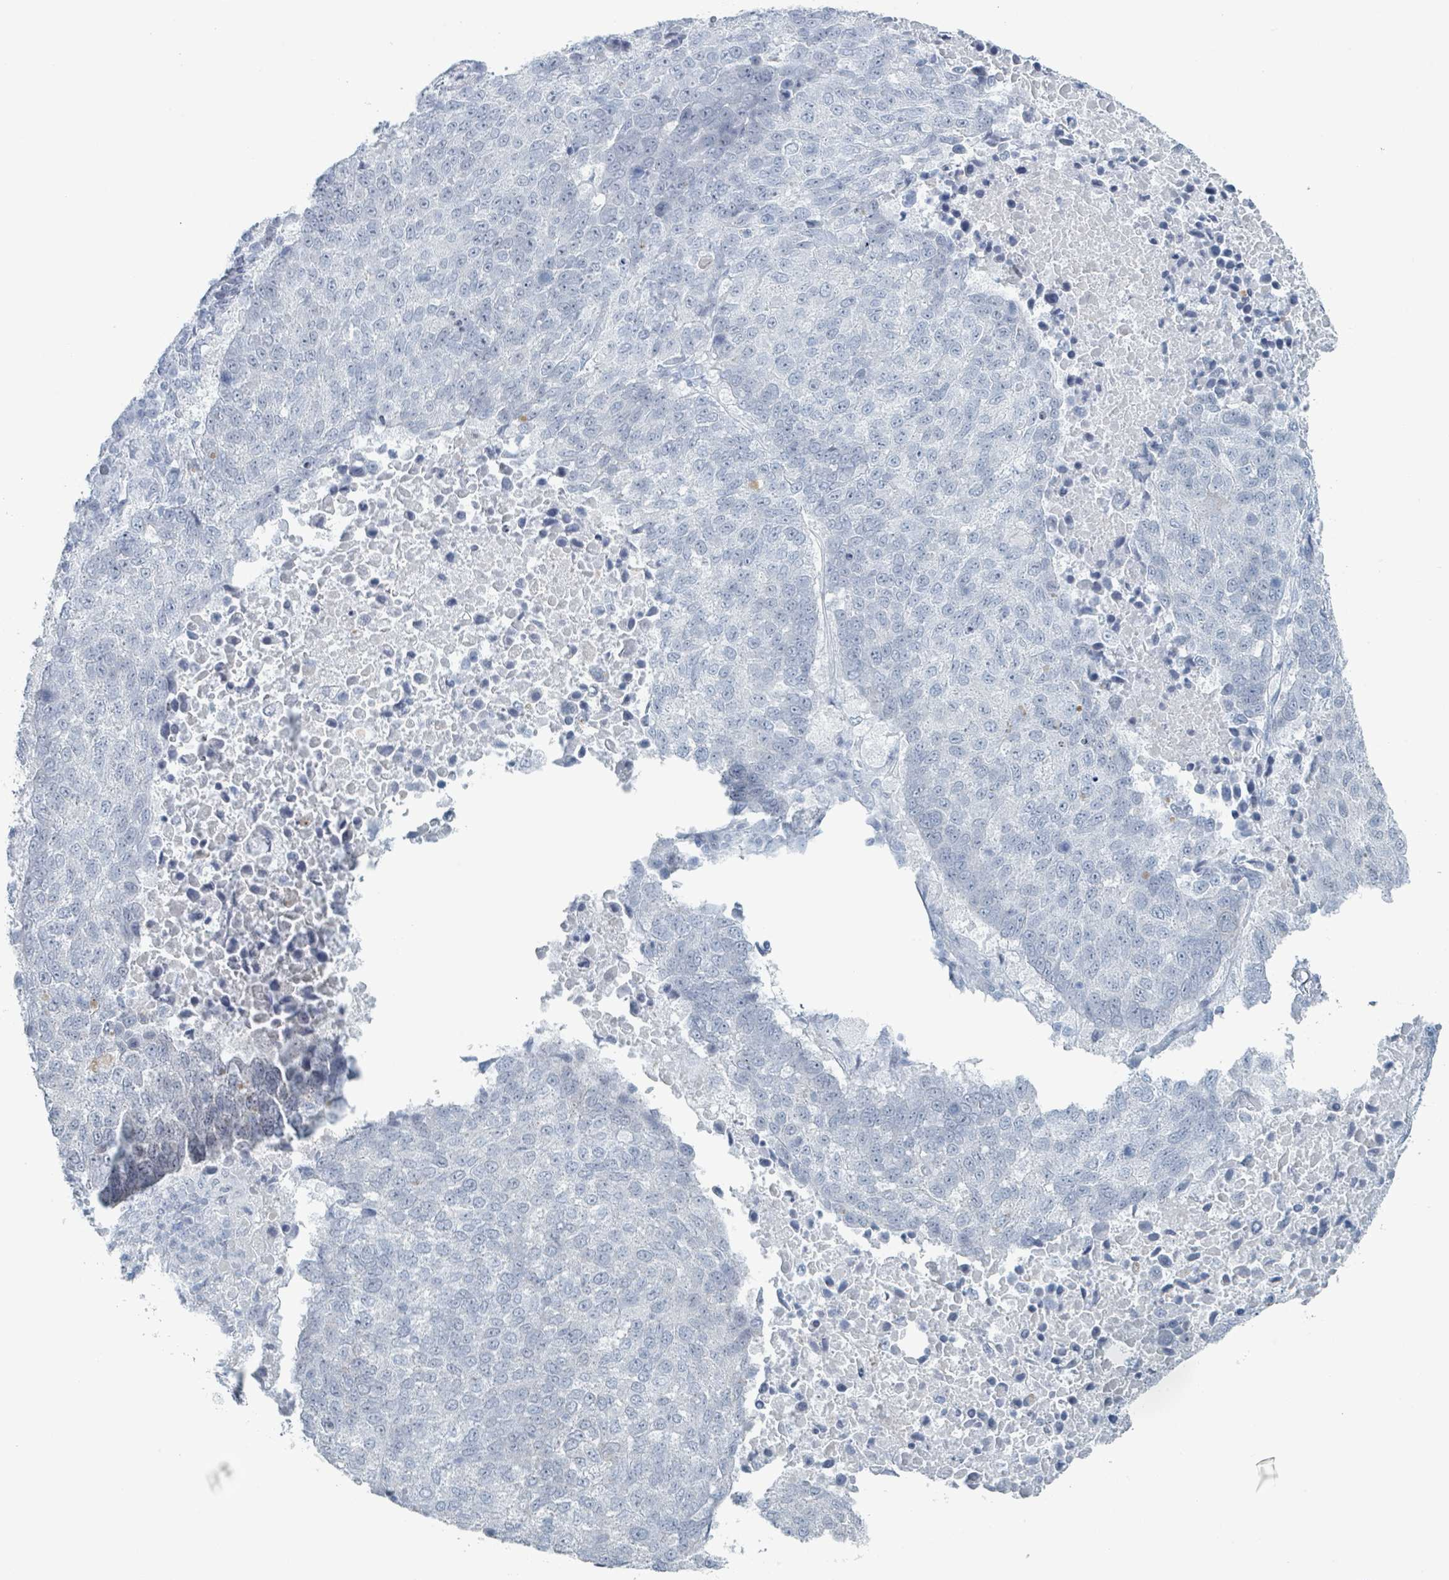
{"staining": {"intensity": "negative", "quantity": "none", "location": "none"}, "tissue": "lung cancer", "cell_type": "Tumor cells", "image_type": "cancer", "snomed": [{"axis": "morphology", "description": "Squamous cell carcinoma, NOS"}, {"axis": "topography", "description": "Lung"}], "caption": "Squamous cell carcinoma (lung) was stained to show a protein in brown. There is no significant positivity in tumor cells. Nuclei are stained in blue.", "gene": "GPR15LG", "patient": {"sex": "male", "age": 73}}